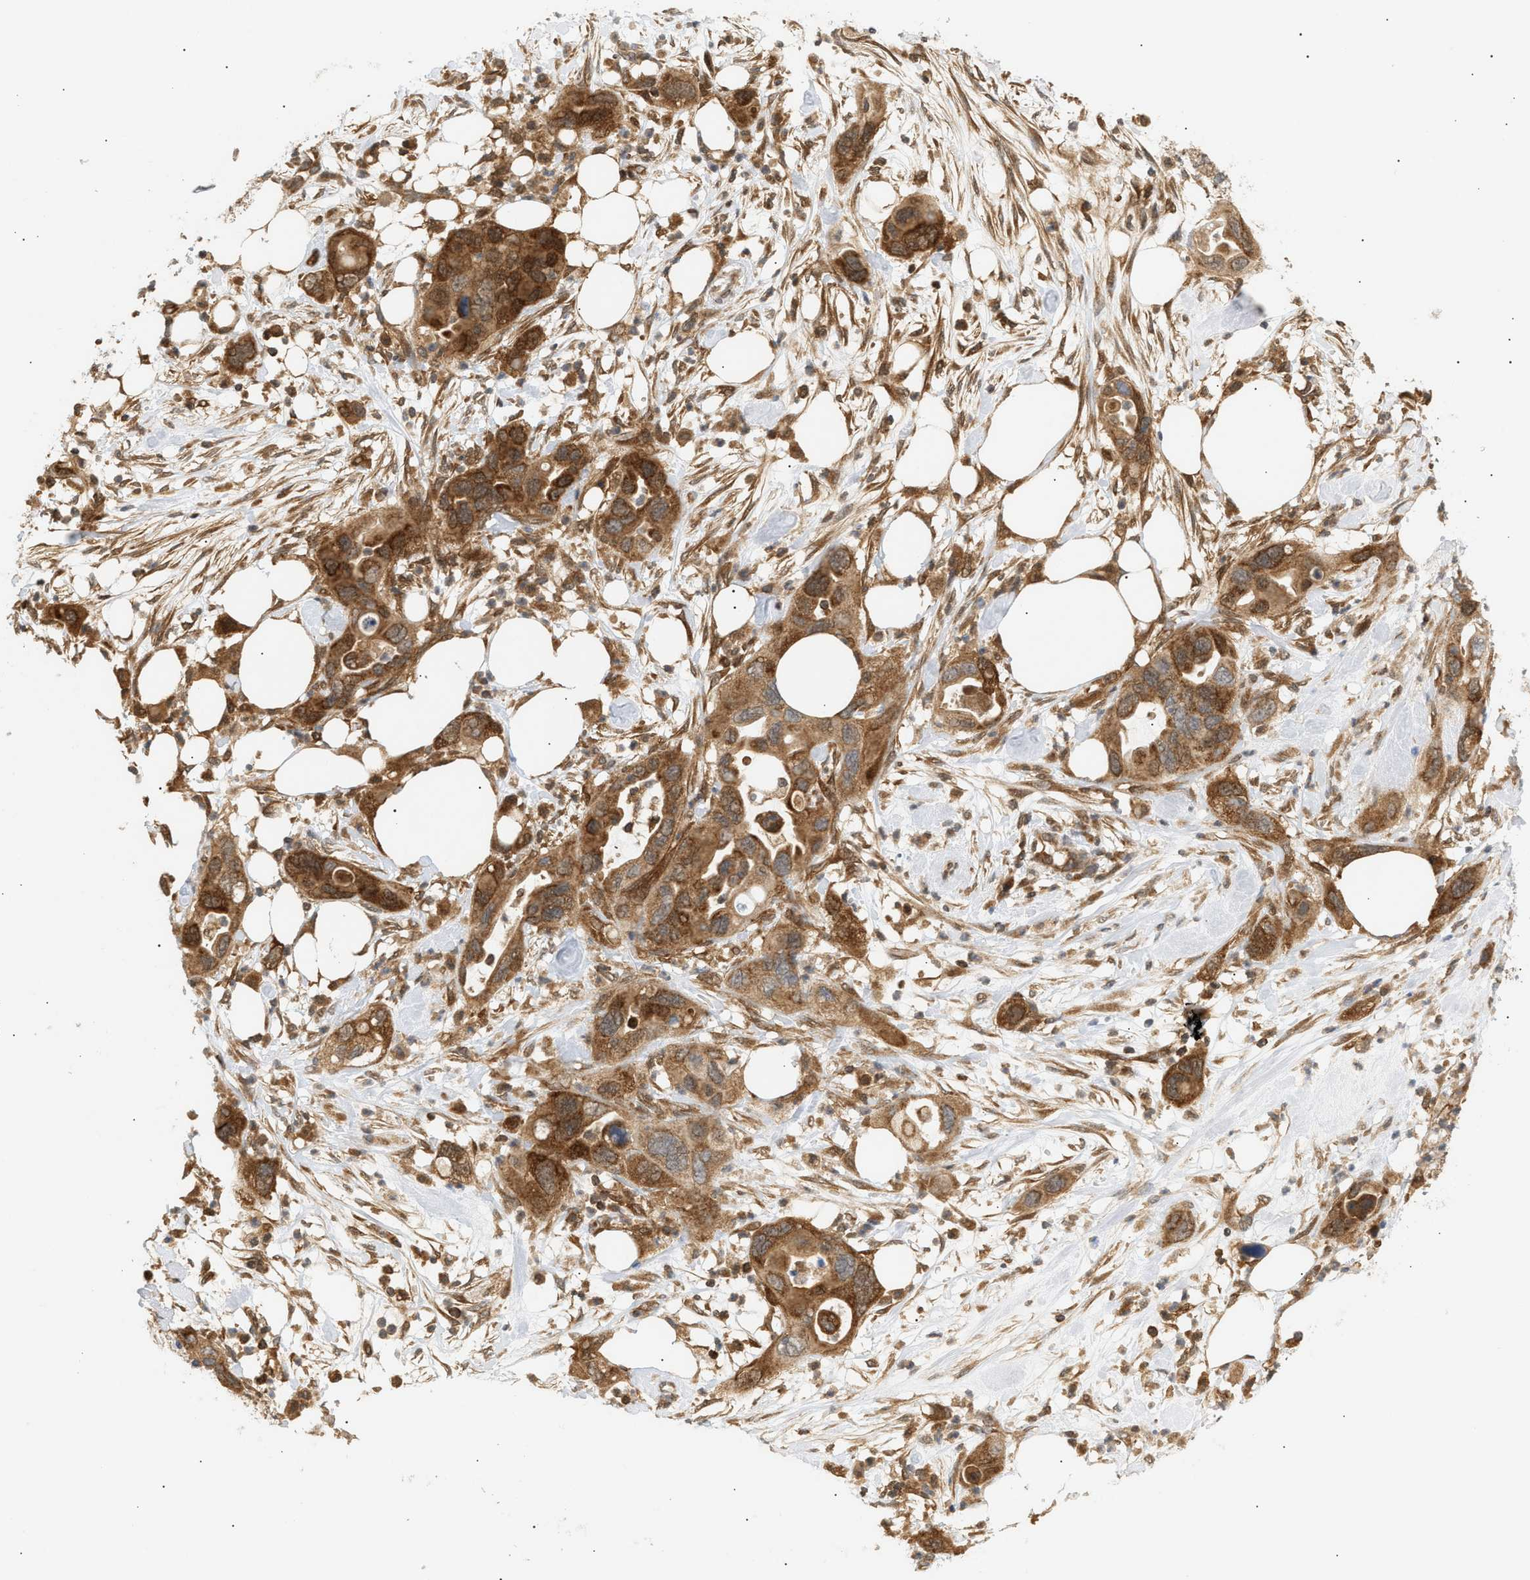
{"staining": {"intensity": "strong", "quantity": ">75%", "location": "cytoplasmic/membranous,nuclear"}, "tissue": "pancreatic cancer", "cell_type": "Tumor cells", "image_type": "cancer", "snomed": [{"axis": "morphology", "description": "Adenocarcinoma, NOS"}, {"axis": "topography", "description": "Pancreas"}], "caption": "DAB immunohistochemical staining of pancreatic cancer (adenocarcinoma) reveals strong cytoplasmic/membranous and nuclear protein positivity in approximately >75% of tumor cells.", "gene": "SHC1", "patient": {"sex": "female", "age": 71}}